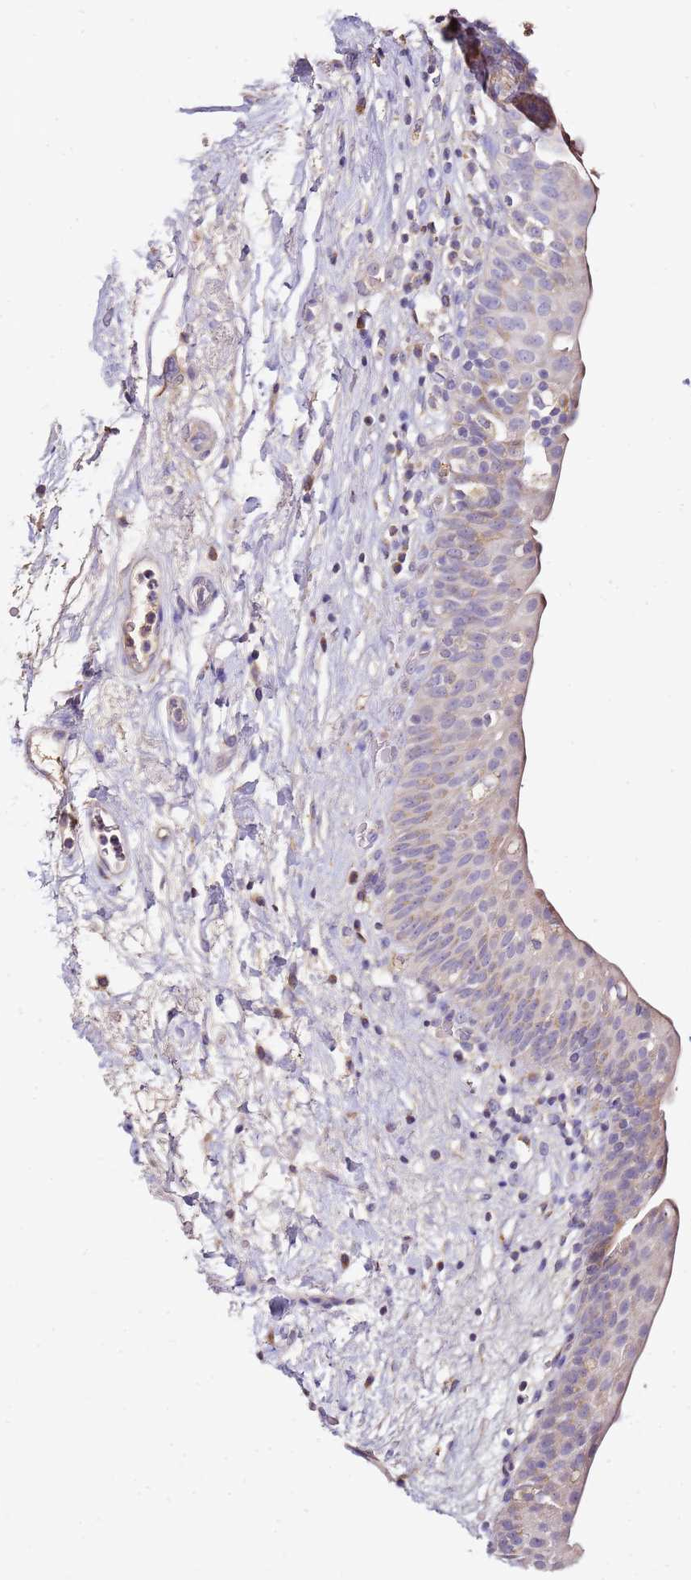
{"staining": {"intensity": "negative", "quantity": "none", "location": "none"}, "tissue": "urinary bladder", "cell_type": "Urothelial cells", "image_type": "normal", "snomed": [{"axis": "morphology", "description": "Normal tissue, NOS"}, {"axis": "topography", "description": "Urinary bladder"}], "caption": "IHC photomicrograph of normal human urinary bladder stained for a protein (brown), which exhibits no positivity in urothelial cells.", "gene": "OR2B11", "patient": {"sex": "male", "age": 83}}